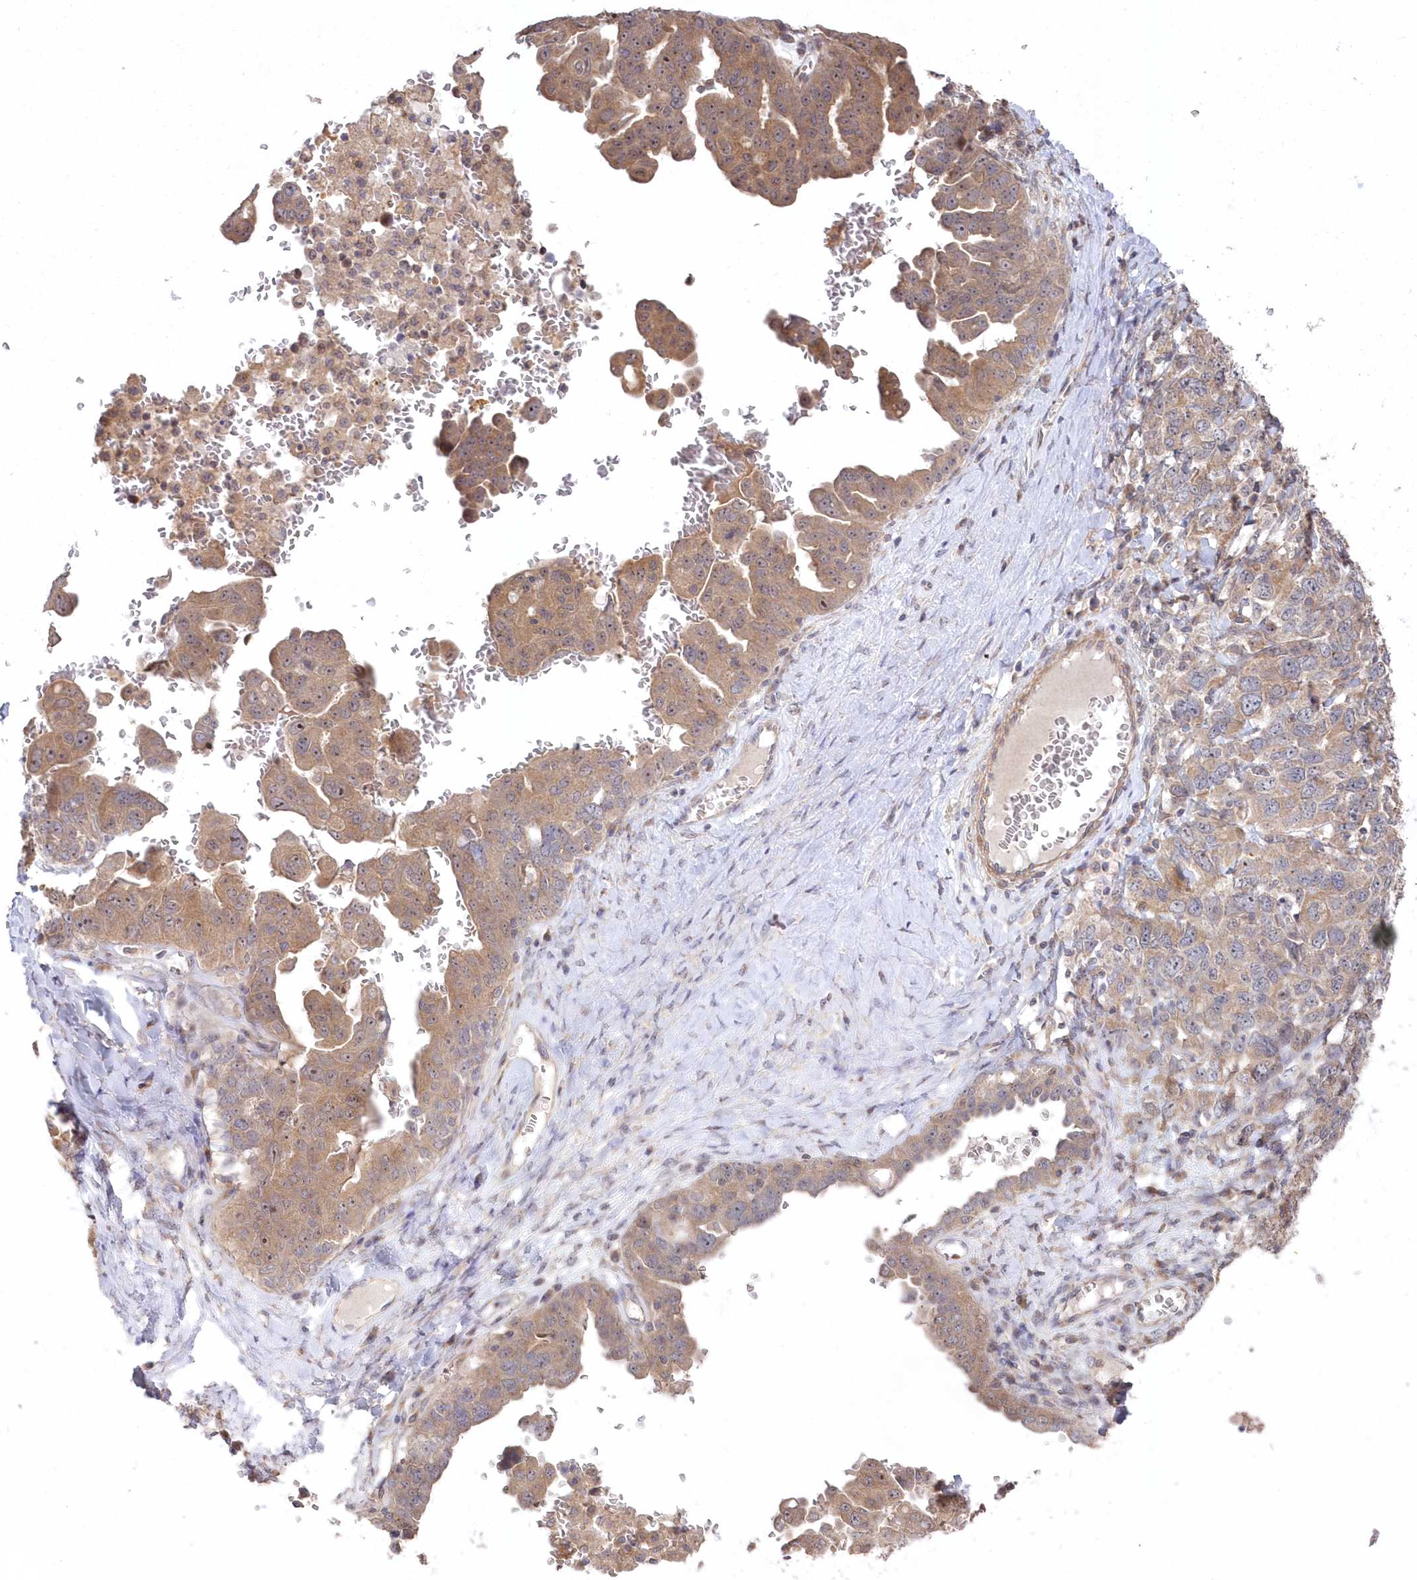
{"staining": {"intensity": "moderate", "quantity": ">75%", "location": "cytoplasmic/membranous,nuclear"}, "tissue": "ovarian cancer", "cell_type": "Tumor cells", "image_type": "cancer", "snomed": [{"axis": "morphology", "description": "Carcinoma, endometroid"}, {"axis": "topography", "description": "Ovary"}], "caption": "Immunohistochemistry (IHC) staining of endometroid carcinoma (ovarian), which demonstrates medium levels of moderate cytoplasmic/membranous and nuclear expression in about >75% of tumor cells indicating moderate cytoplasmic/membranous and nuclear protein staining. The staining was performed using DAB (3,3'-diaminobenzidine) (brown) for protein detection and nuclei were counterstained in hematoxylin (blue).", "gene": "TBCA", "patient": {"sex": "female", "age": 62}}